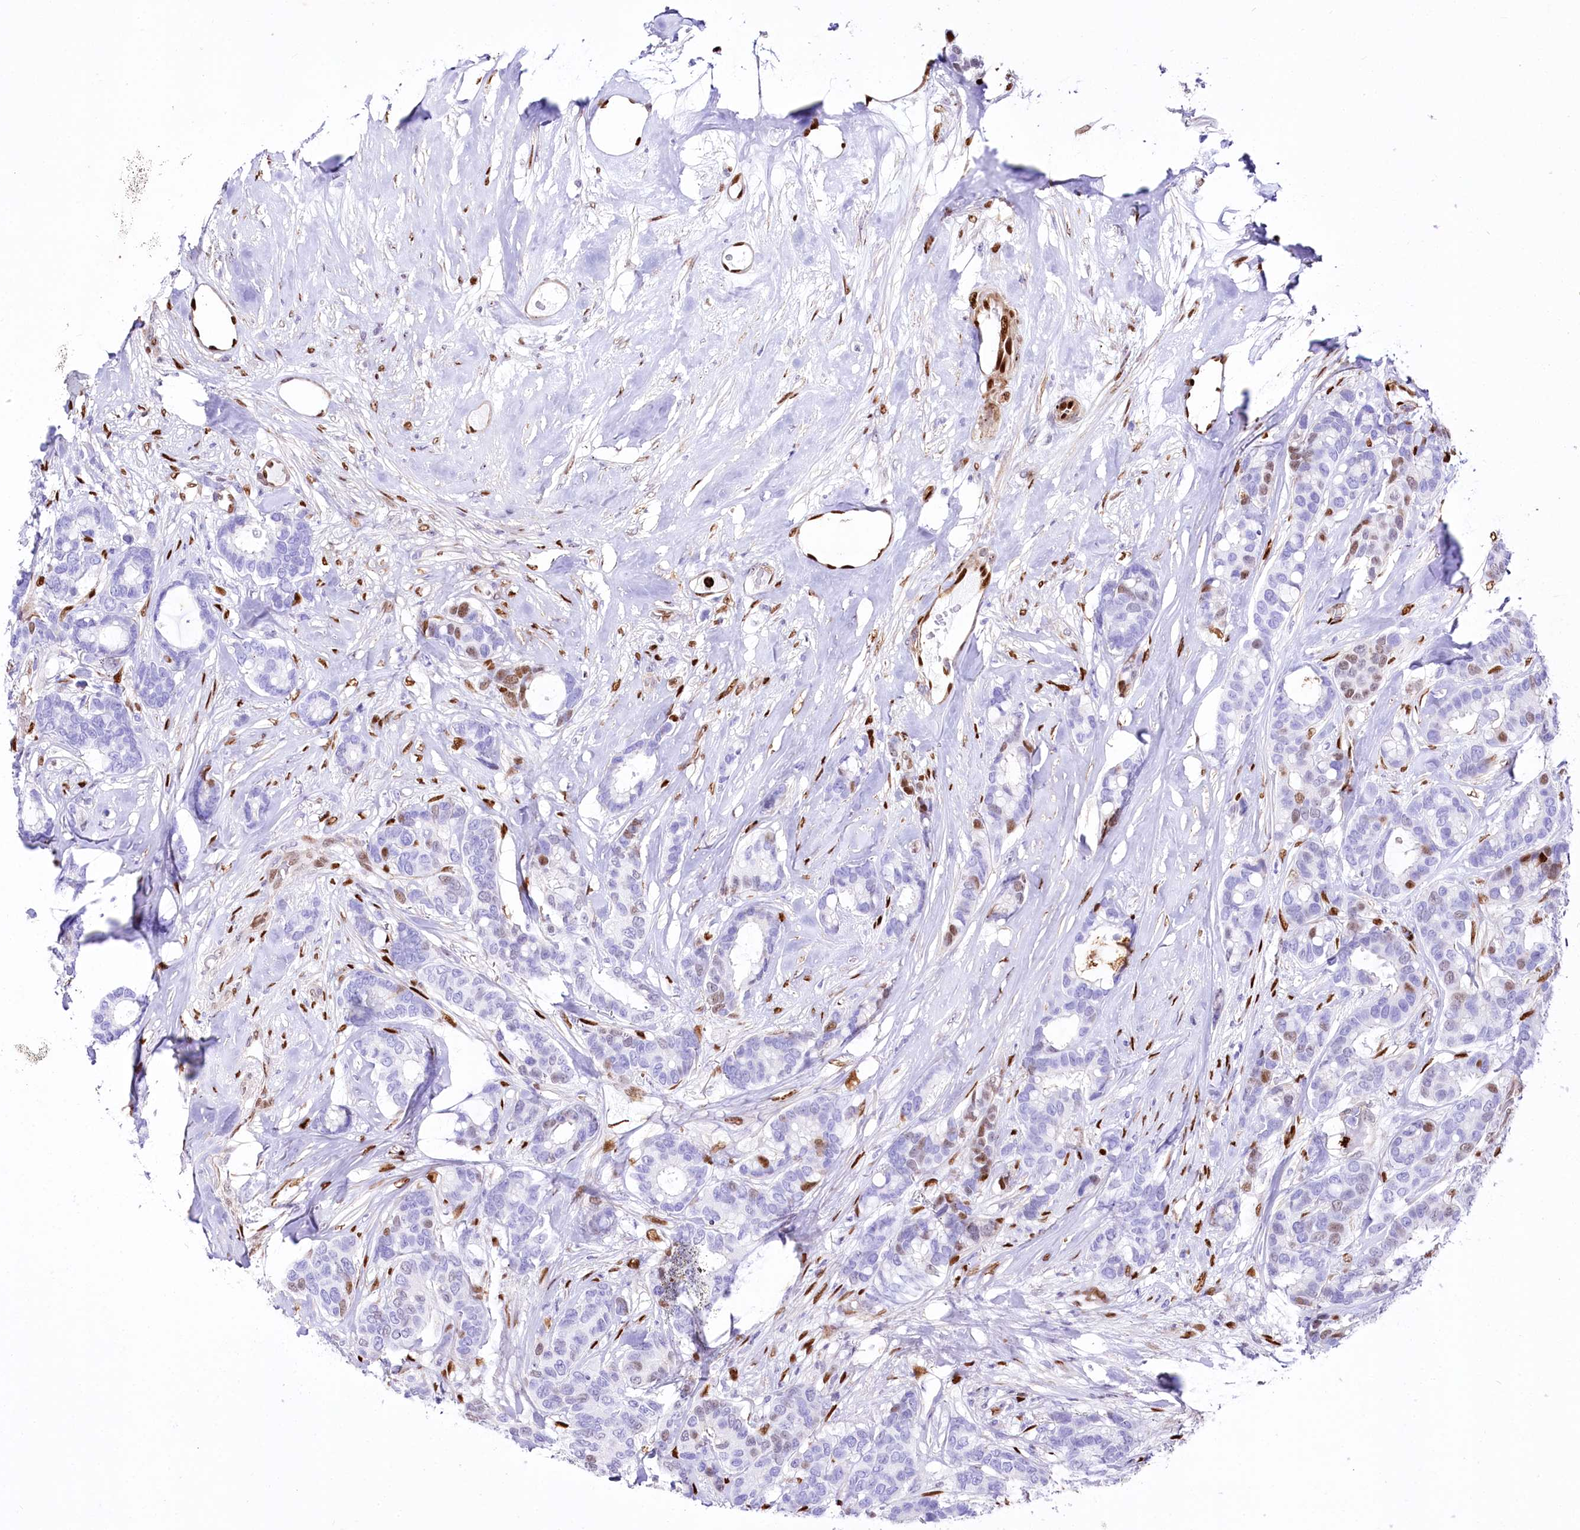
{"staining": {"intensity": "negative", "quantity": "none", "location": "none"}, "tissue": "breast cancer", "cell_type": "Tumor cells", "image_type": "cancer", "snomed": [{"axis": "morphology", "description": "Duct carcinoma"}, {"axis": "topography", "description": "Breast"}], "caption": "Immunohistochemical staining of human breast cancer (infiltrating ductal carcinoma) reveals no significant expression in tumor cells. (DAB IHC visualized using brightfield microscopy, high magnification).", "gene": "PTMS", "patient": {"sex": "female", "age": 87}}